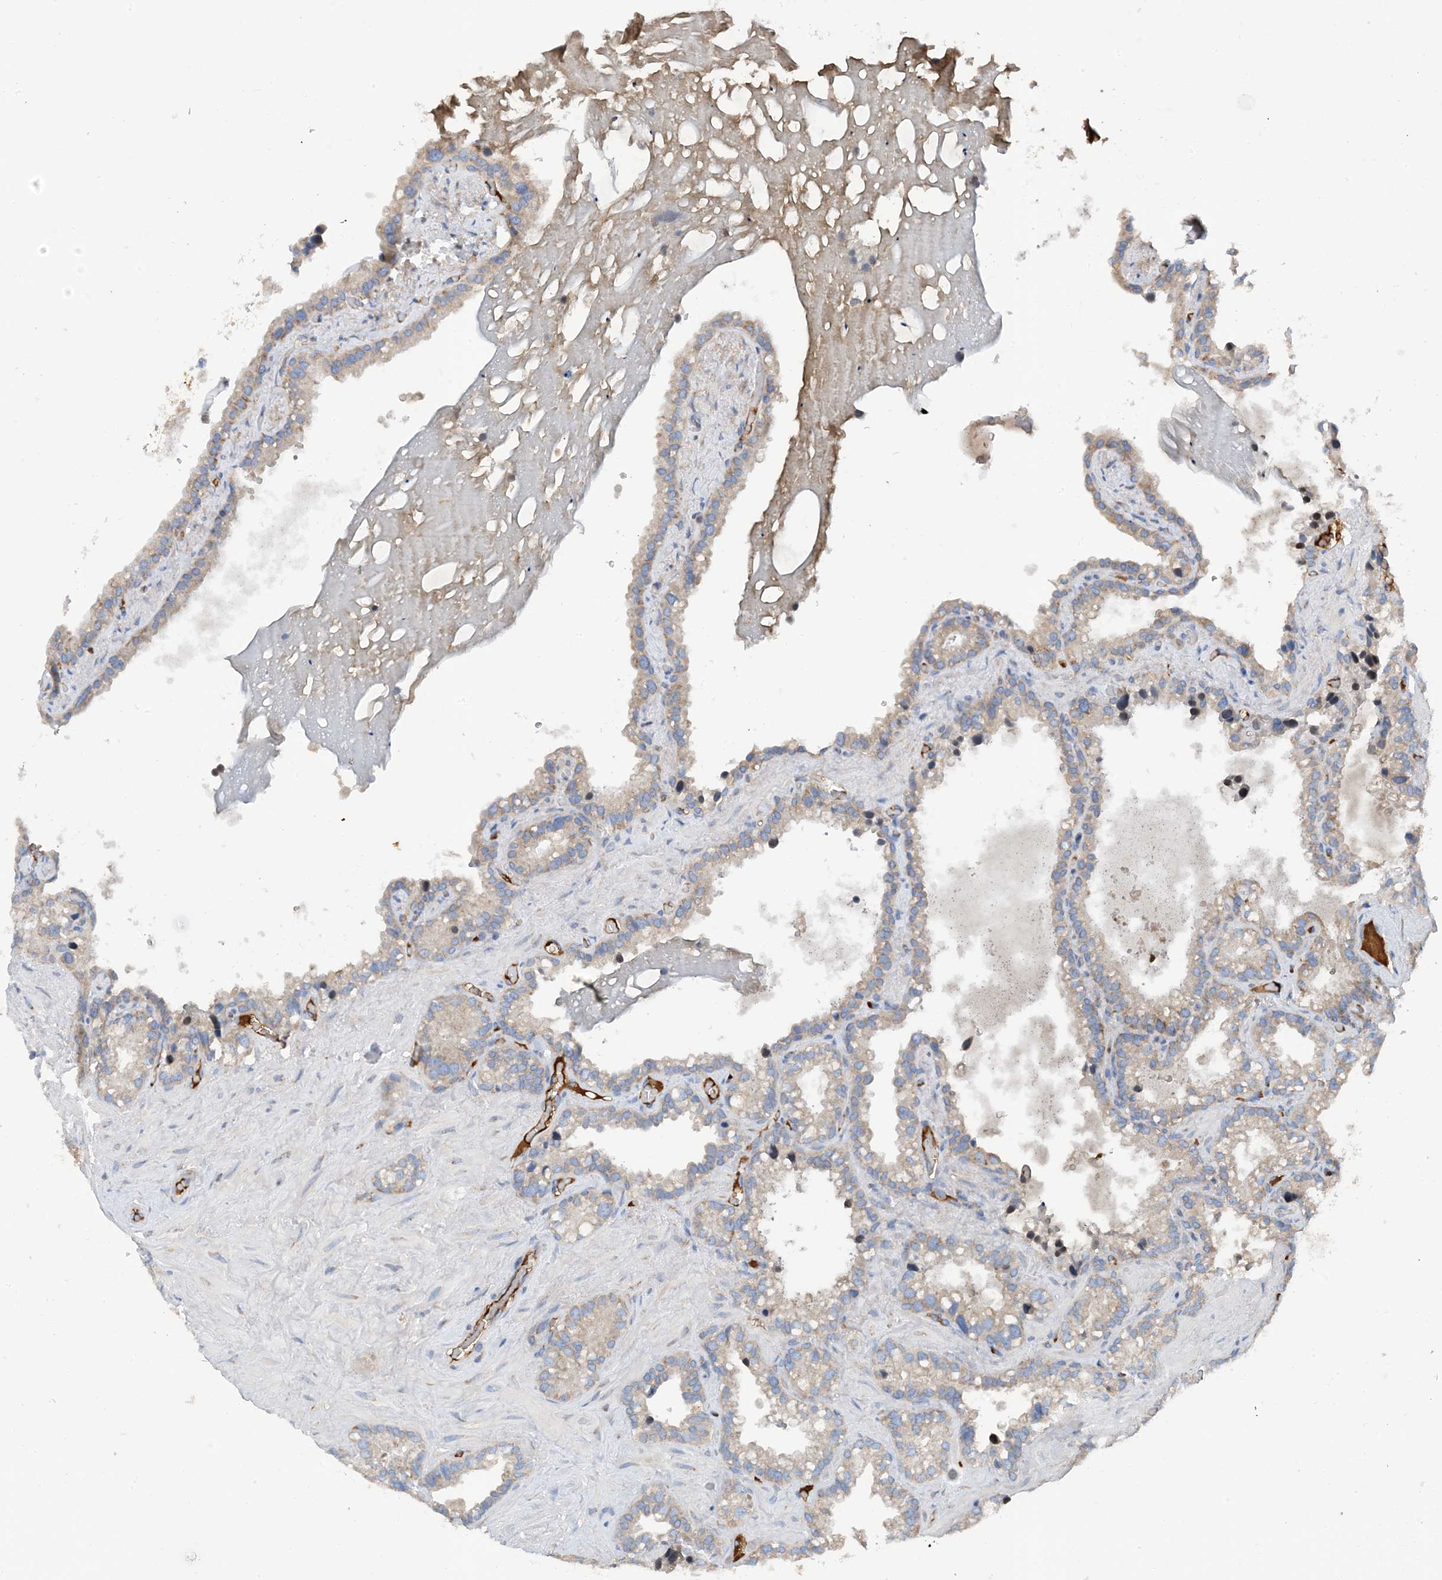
{"staining": {"intensity": "weak", "quantity": "25%-75%", "location": "cytoplasmic/membranous"}, "tissue": "seminal vesicle", "cell_type": "Glandular cells", "image_type": "normal", "snomed": [{"axis": "morphology", "description": "Normal tissue, NOS"}, {"axis": "topography", "description": "Prostate"}, {"axis": "topography", "description": "Seminal veicle"}], "caption": "Immunohistochemistry (IHC) micrograph of benign seminal vesicle: human seminal vesicle stained using immunohistochemistry (IHC) exhibits low levels of weak protein expression localized specifically in the cytoplasmic/membranous of glandular cells, appearing as a cytoplasmic/membranous brown color.", "gene": "SLC5A11", "patient": {"sex": "male", "age": 68}}